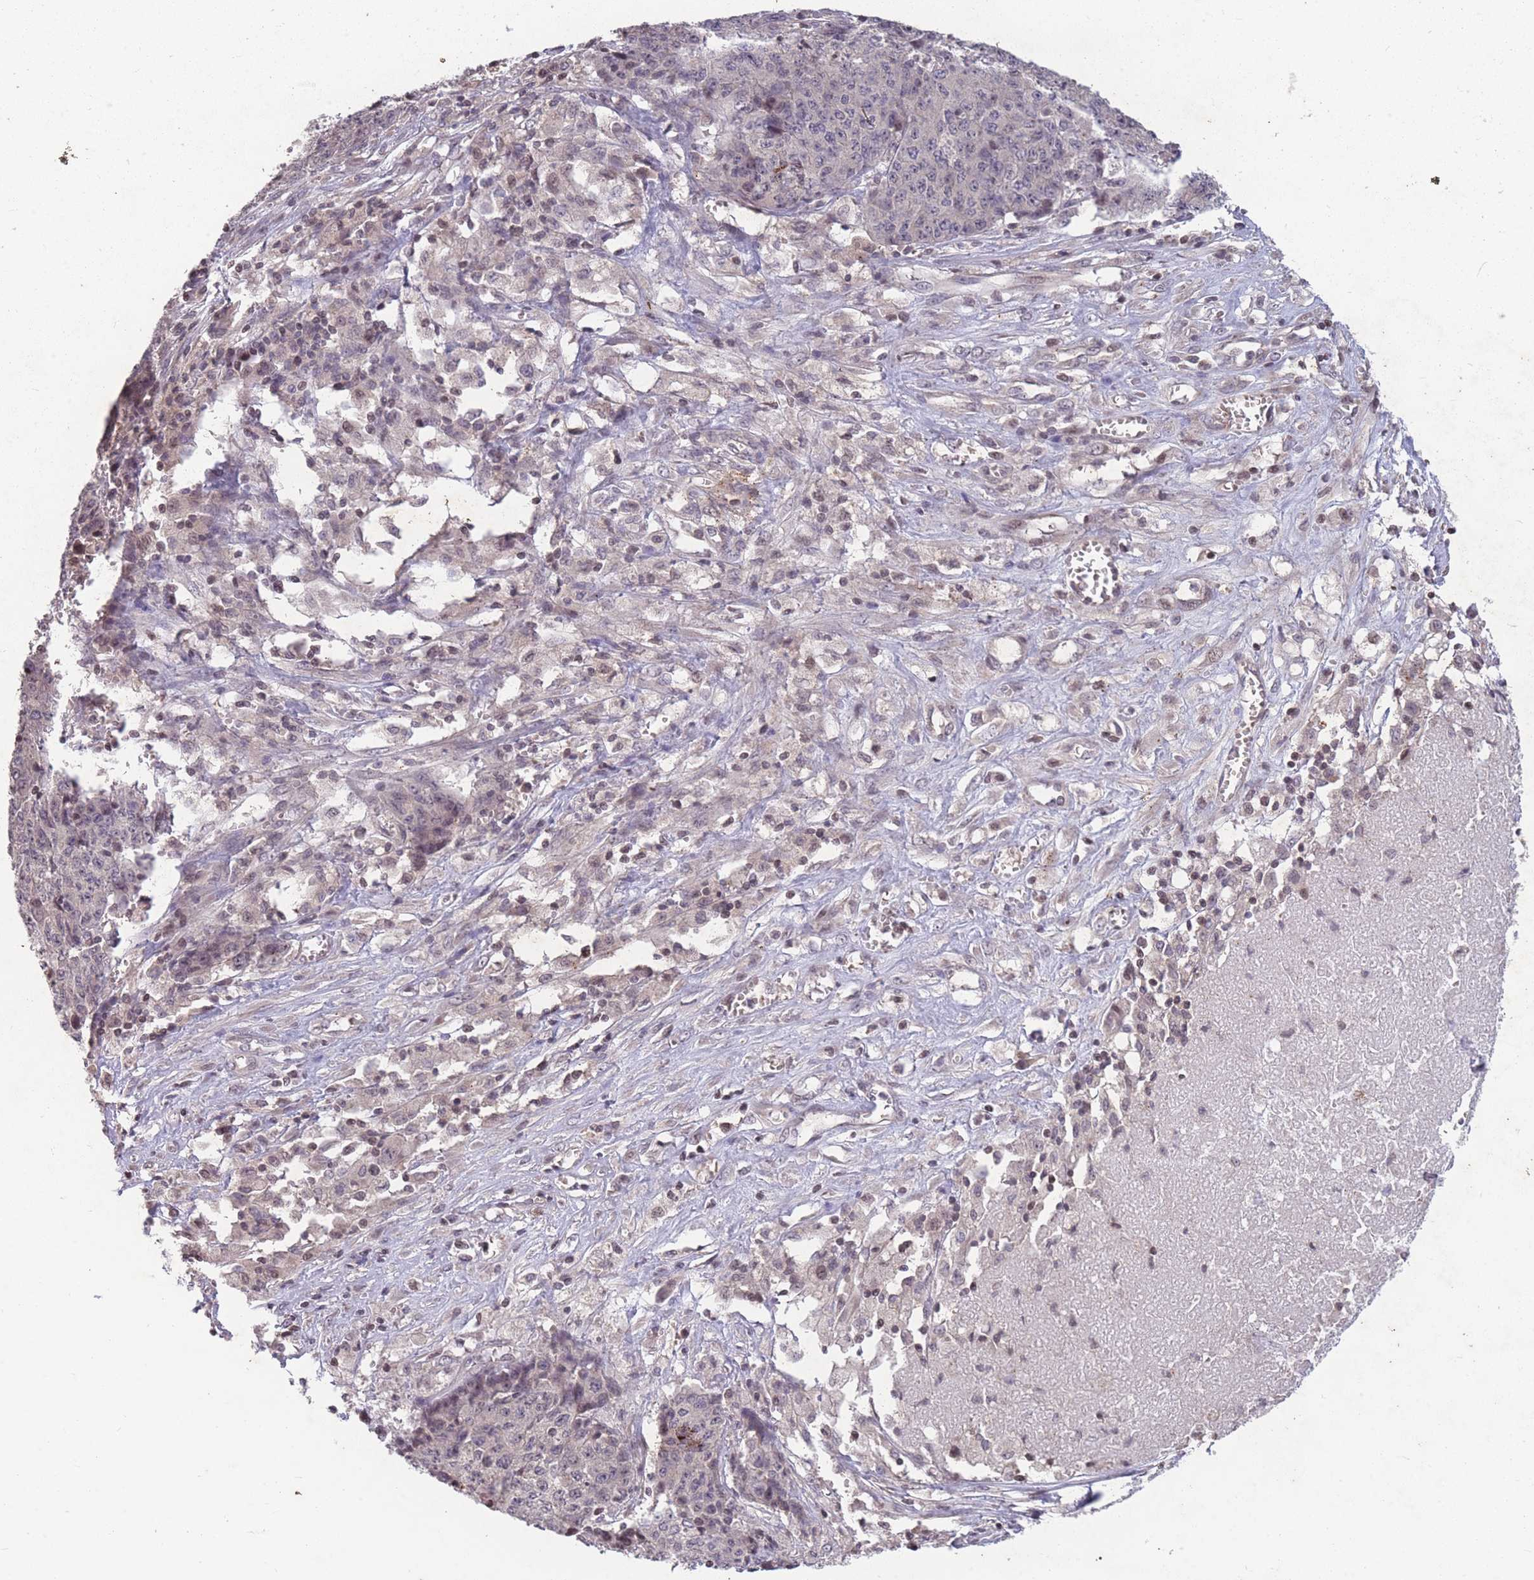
{"staining": {"intensity": "negative", "quantity": "none", "location": "none"}, "tissue": "ovarian cancer", "cell_type": "Tumor cells", "image_type": "cancer", "snomed": [{"axis": "morphology", "description": "Carcinoma, endometroid"}, {"axis": "topography", "description": "Ovary"}], "caption": "Ovarian endometroid carcinoma was stained to show a protein in brown. There is no significant positivity in tumor cells.", "gene": "GGT5", "patient": {"sex": "female", "age": 42}}